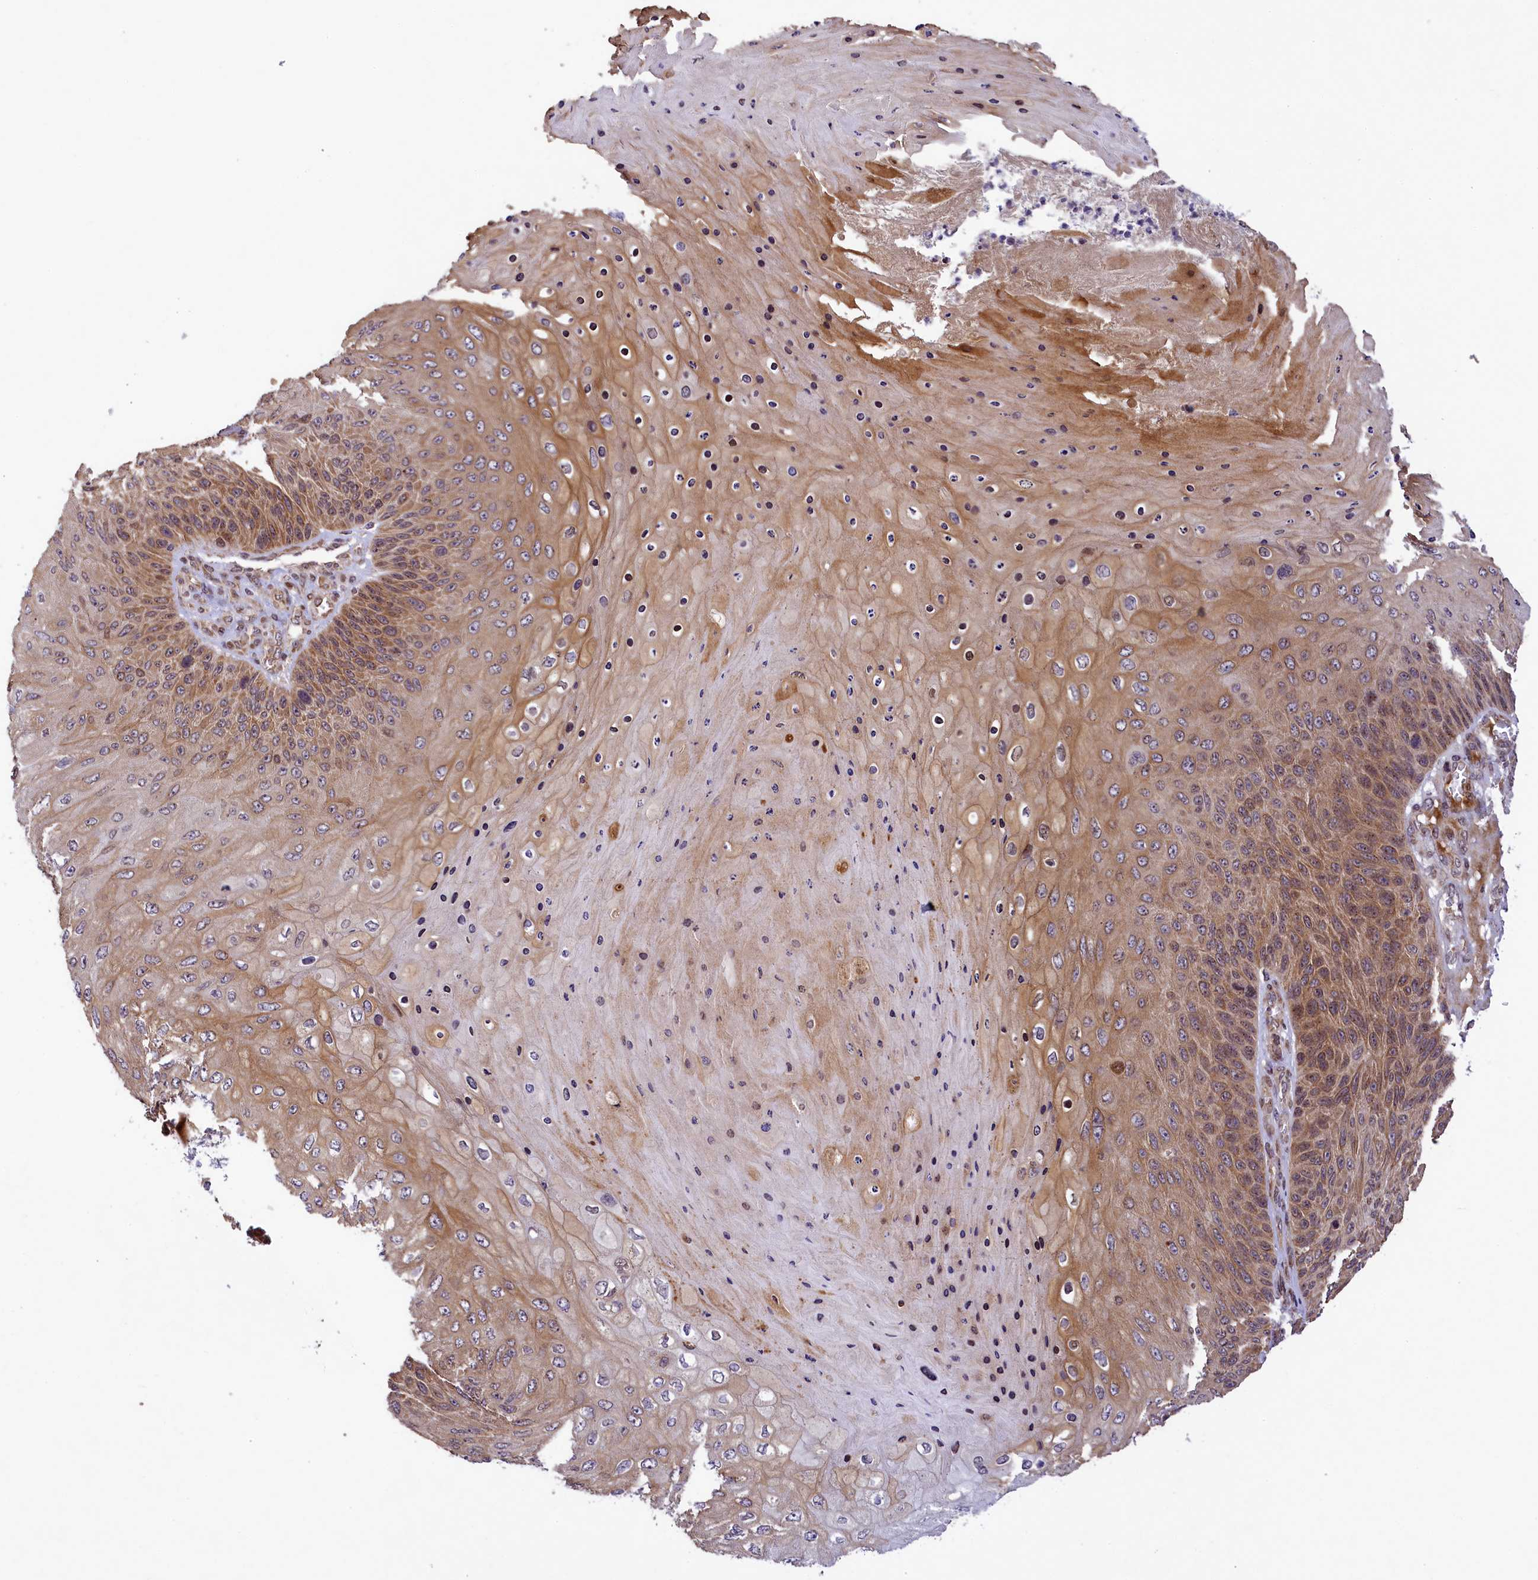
{"staining": {"intensity": "moderate", "quantity": ">75%", "location": "cytoplasmic/membranous"}, "tissue": "skin cancer", "cell_type": "Tumor cells", "image_type": "cancer", "snomed": [{"axis": "morphology", "description": "Squamous cell carcinoma, NOS"}, {"axis": "topography", "description": "Skin"}], "caption": "High-power microscopy captured an IHC photomicrograph of skin squamous cell carcinoma, revealing moderate cytoplasmic/membranous staining in approximately >75% of tumor cells.", "gene": "RBBP8", "patient": {"sex": "female", "age": 88}}